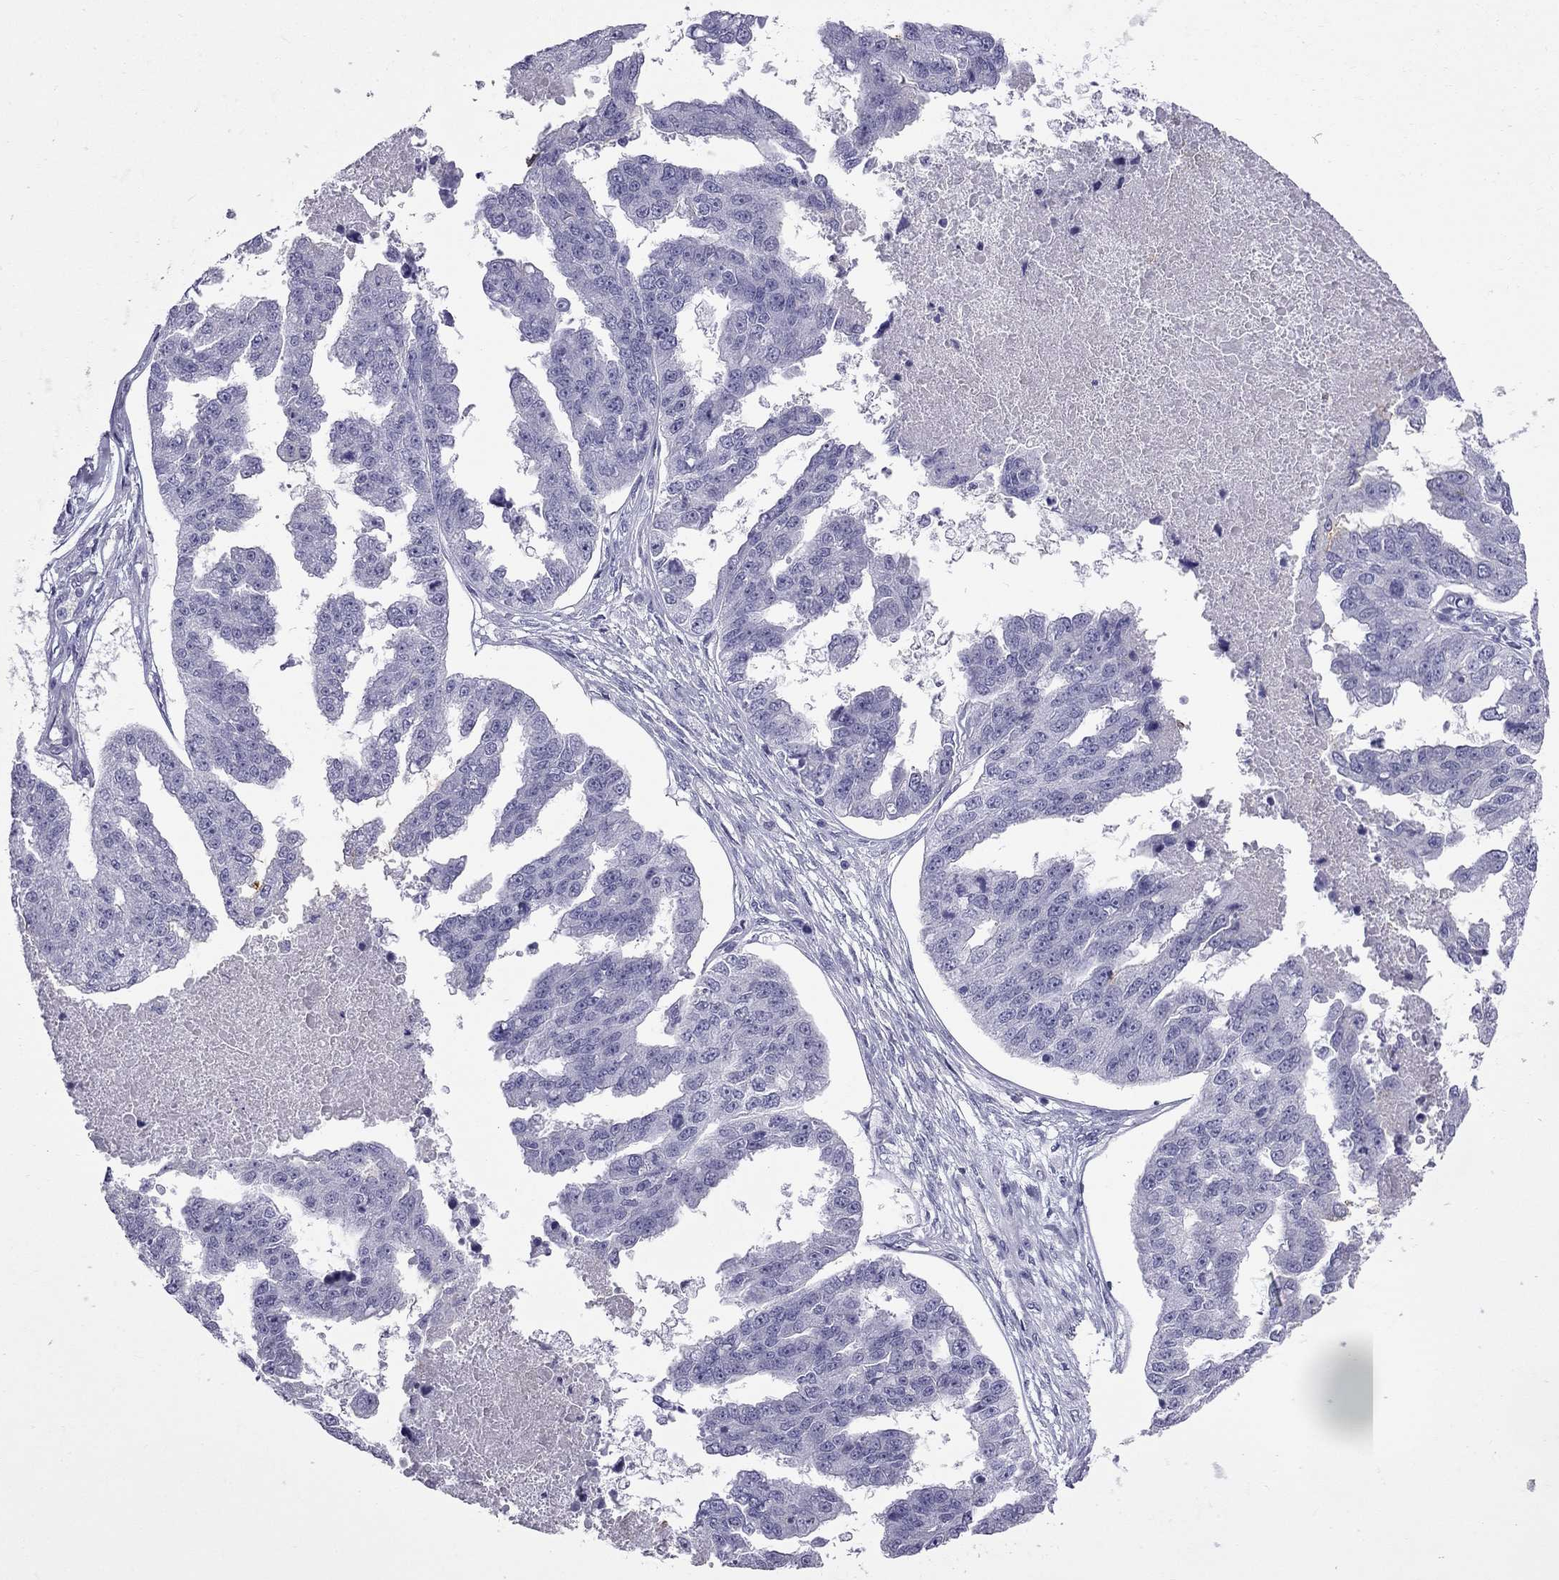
{"staining": {"intensity": "negative", "quantity": "none", "location": "none"}, "tissue": "ovarian cancer", "cell_type": "Tumor cells", "image_type": "cancer", "snomed": [{"axis": "morphology", "description": "Cystadenocarcinoma, serous, NOS"}, {"axis": "topography", "description": "Ovary"}], "caption": "A histopathology image of human ovarian cancer (serous cystadenocarcinoma) is negative for staining in tumor cells.", "gene": "GJA8", "patient": {"sex": "female", "age": 58}}